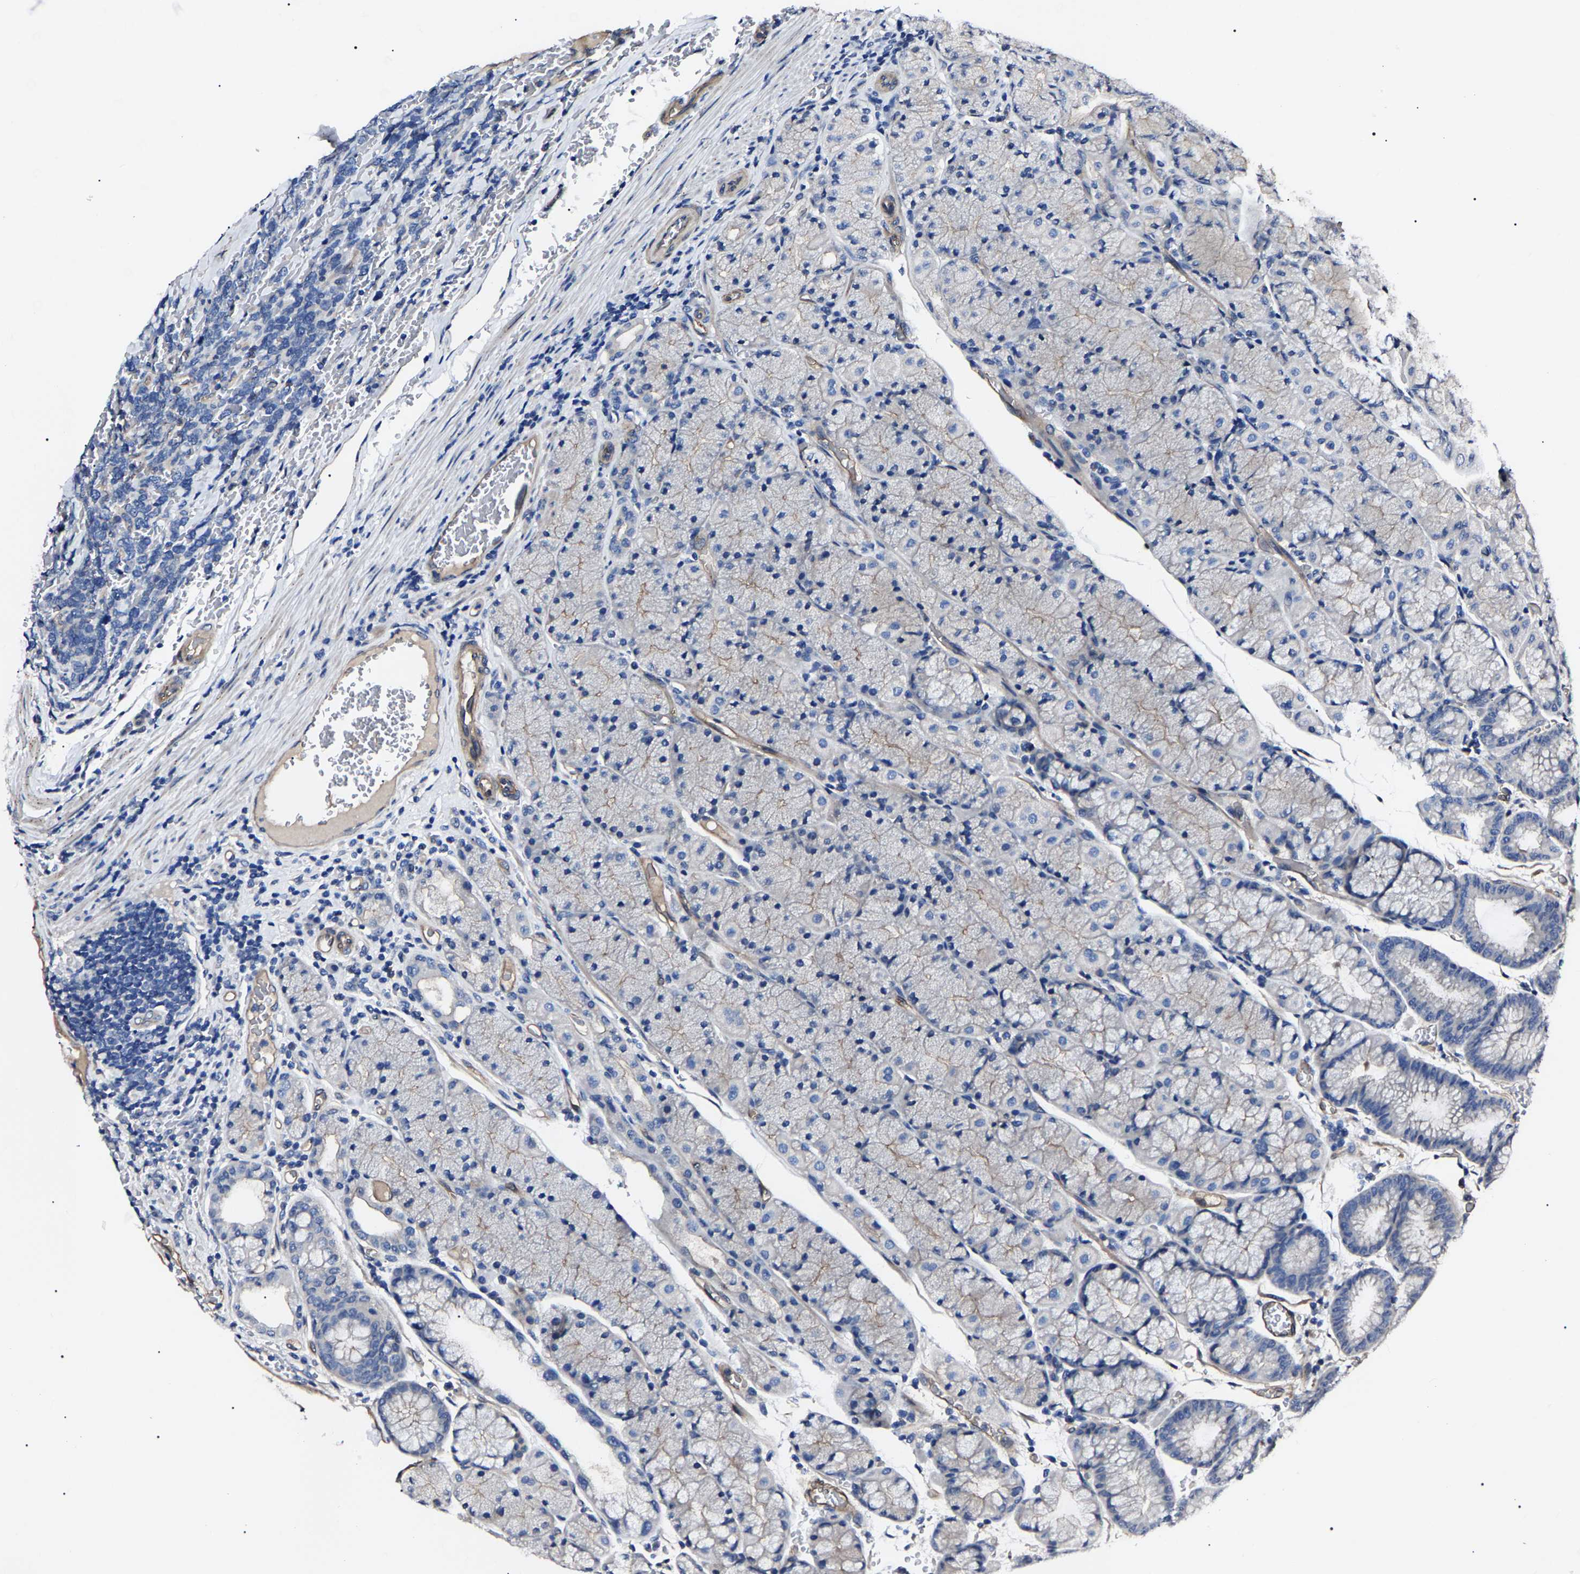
{"staining": {"intensity": "negative", "quantity": "none", "location": "none"}, "tissue": "stomach", "cell_type": "Glandular cells", "image_type": "normal", "snomed": [{"axis": "morphology", "description": "Normal tissue, NOS"}, {"axis": "morphology", "description": "Carcinoid, malignant, NOS"}, {"axis": "topography", "description": "Stomach, upper"}], "caption": "IHC of benign stomach reveals no expression in glandular cells.", "gene": "KLHL42", "patient": {"sex": "male", "age": 39}}